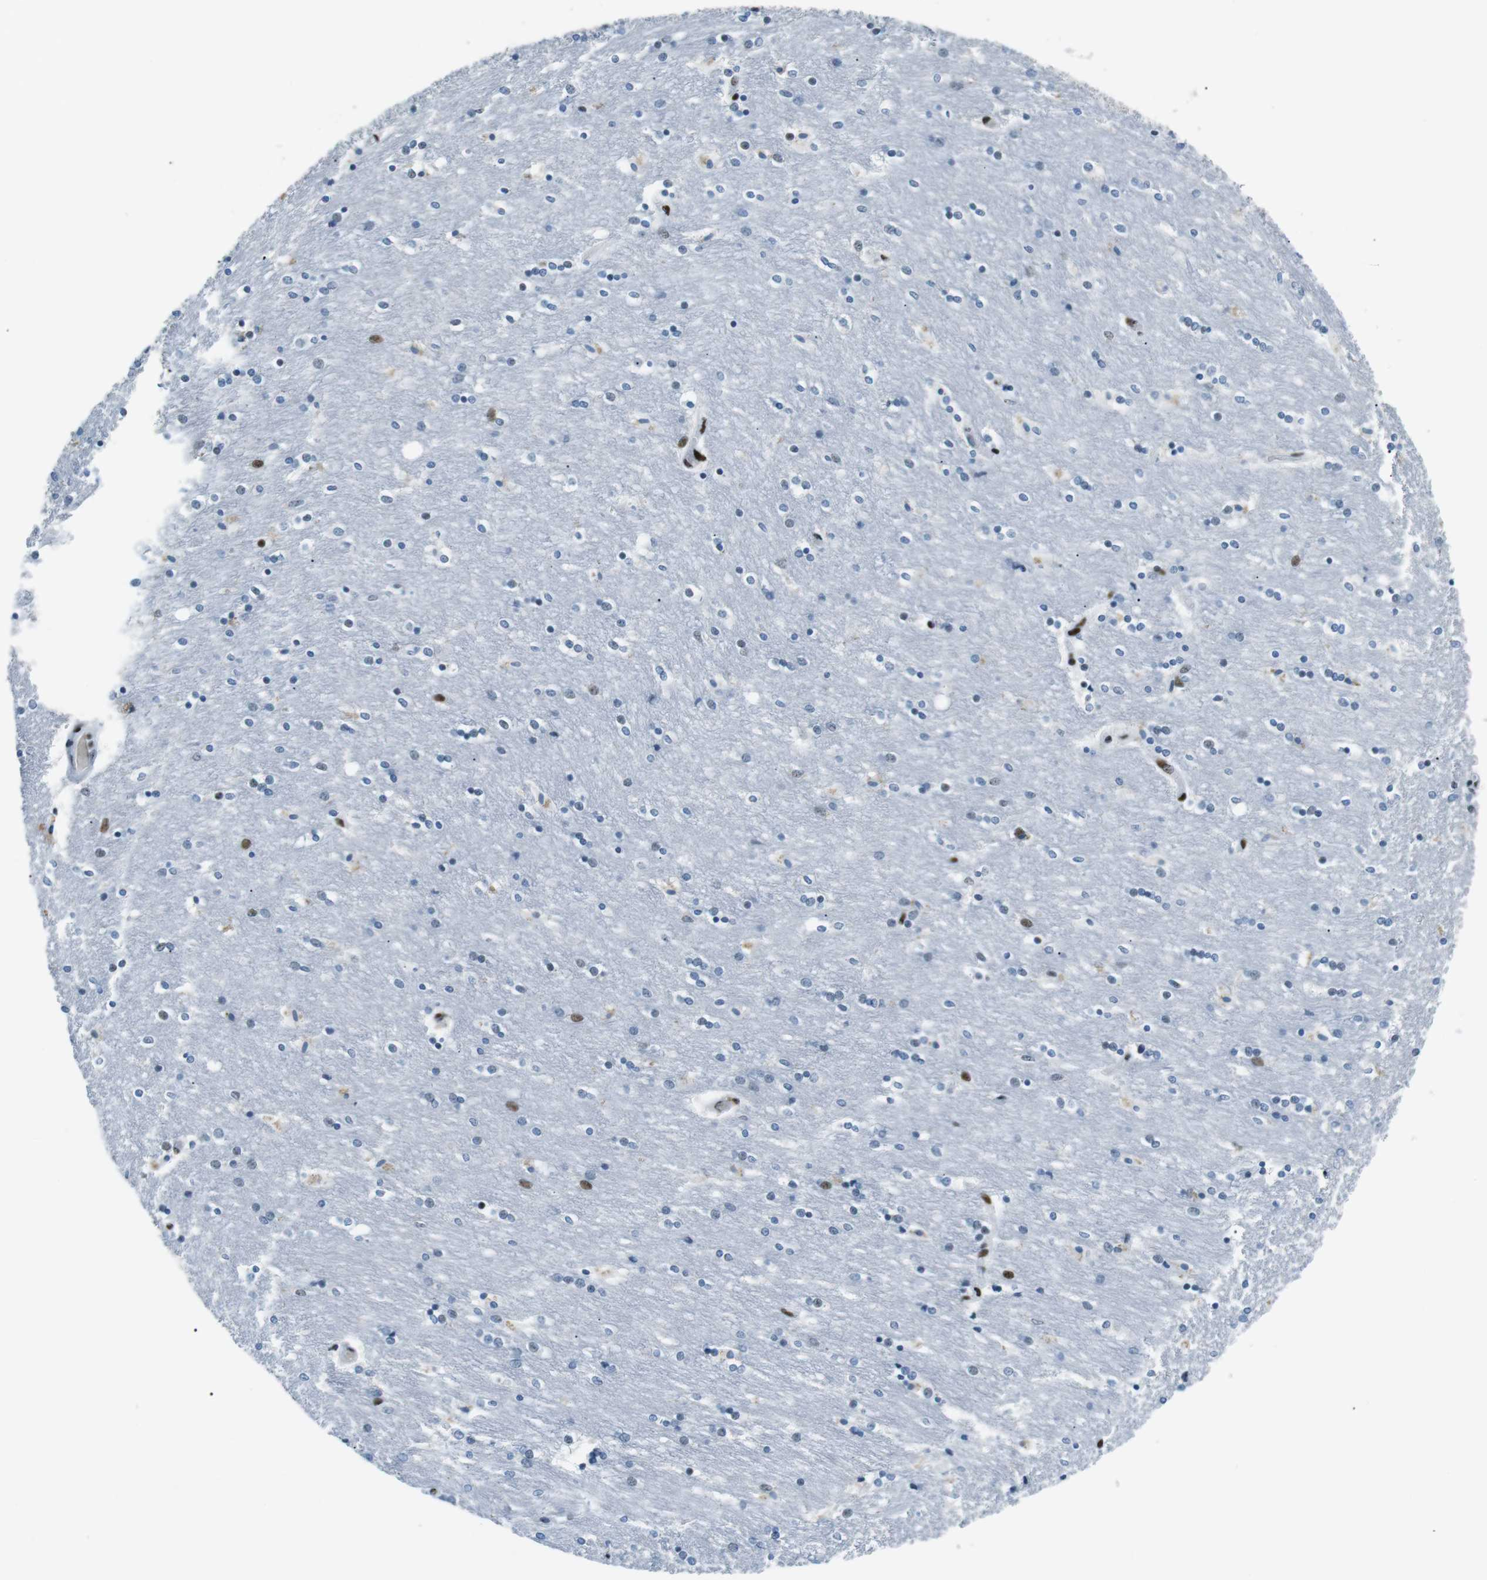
{"staining": {"intensity": "moderate", "quantity": "<25%", "location": "nuclear"}, "tissue": "caudate", "cell_type": "Glial cells", "image_type": "normal", "snomed": [{"axis": "morphology", "description": "Normal tissue, NOS"}, {"axis": "topography", "description": "Lateral ventricle wall"}], "caption": "This photomicrograph reveals IHC staining of unremarkable human caudate, with low moderate nuclear expression in approximately <25% of glial cells.", "gene": "PML", "patient": {"sex": "female", "age": 54}}